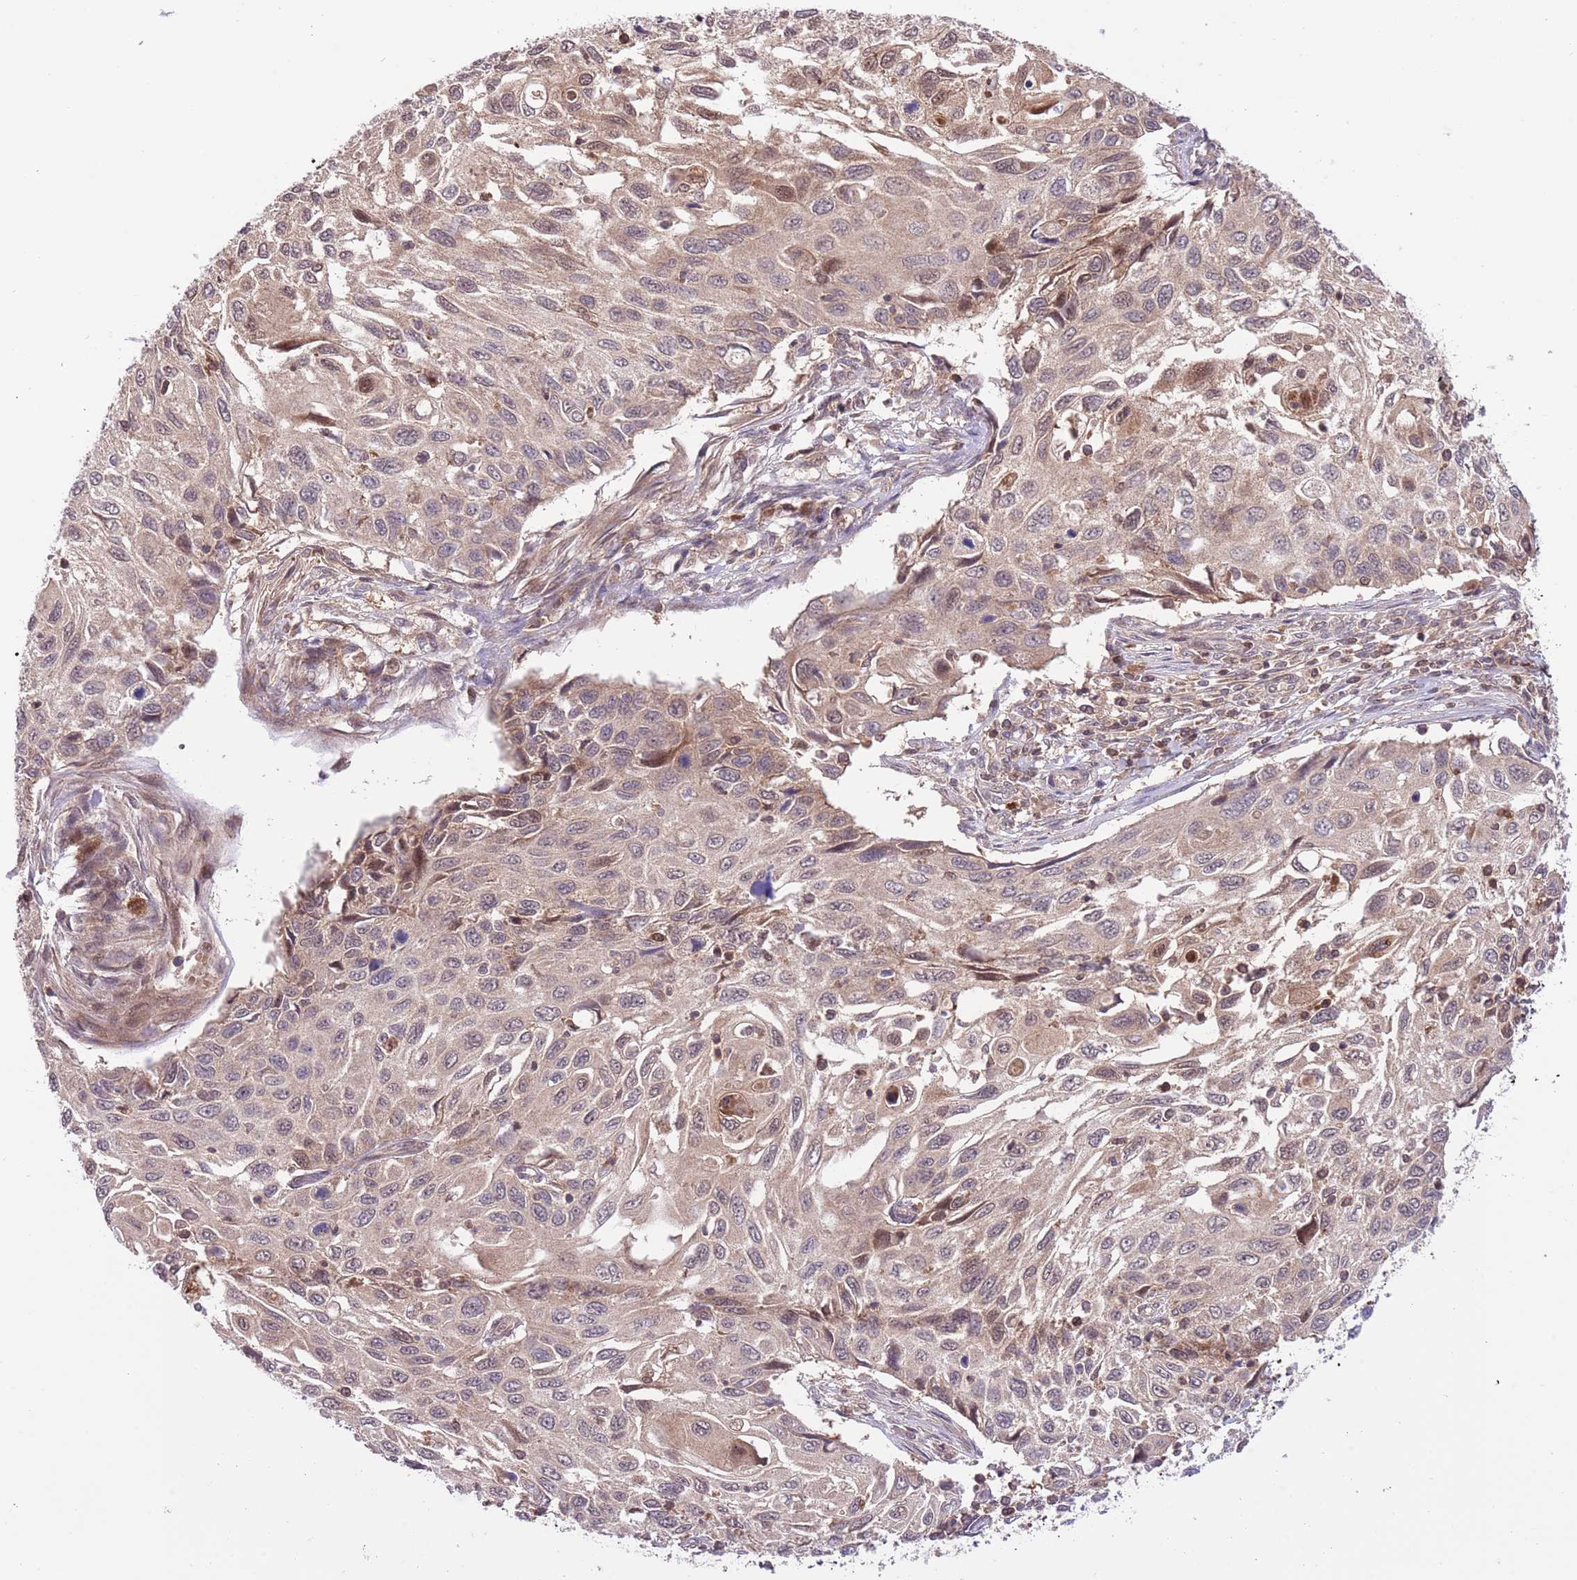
{"staining": {"intensity": "moderate", "quantity": ">75%", "location": "cytoplasmic/membranous,nuclear"}, "tissue": "cervical cancer", "cell_type": "Tumor cells", "image_type": "cancer", "snomed": [{"axis": "morphology", "description": "Squamous cell carcinoma, NOS"}, {"axis": "topography", "description": "Cervix"}], "caption": "Brown immunohistochemical staining in human cervical cancer (squamous cell carcinoma) exhibits moderate cytoplasmic/membranous and nuclear expression in about >75% of tumor cells.", "gene": "HDHD2", "patient": {"sex": "female", "age": 70}}